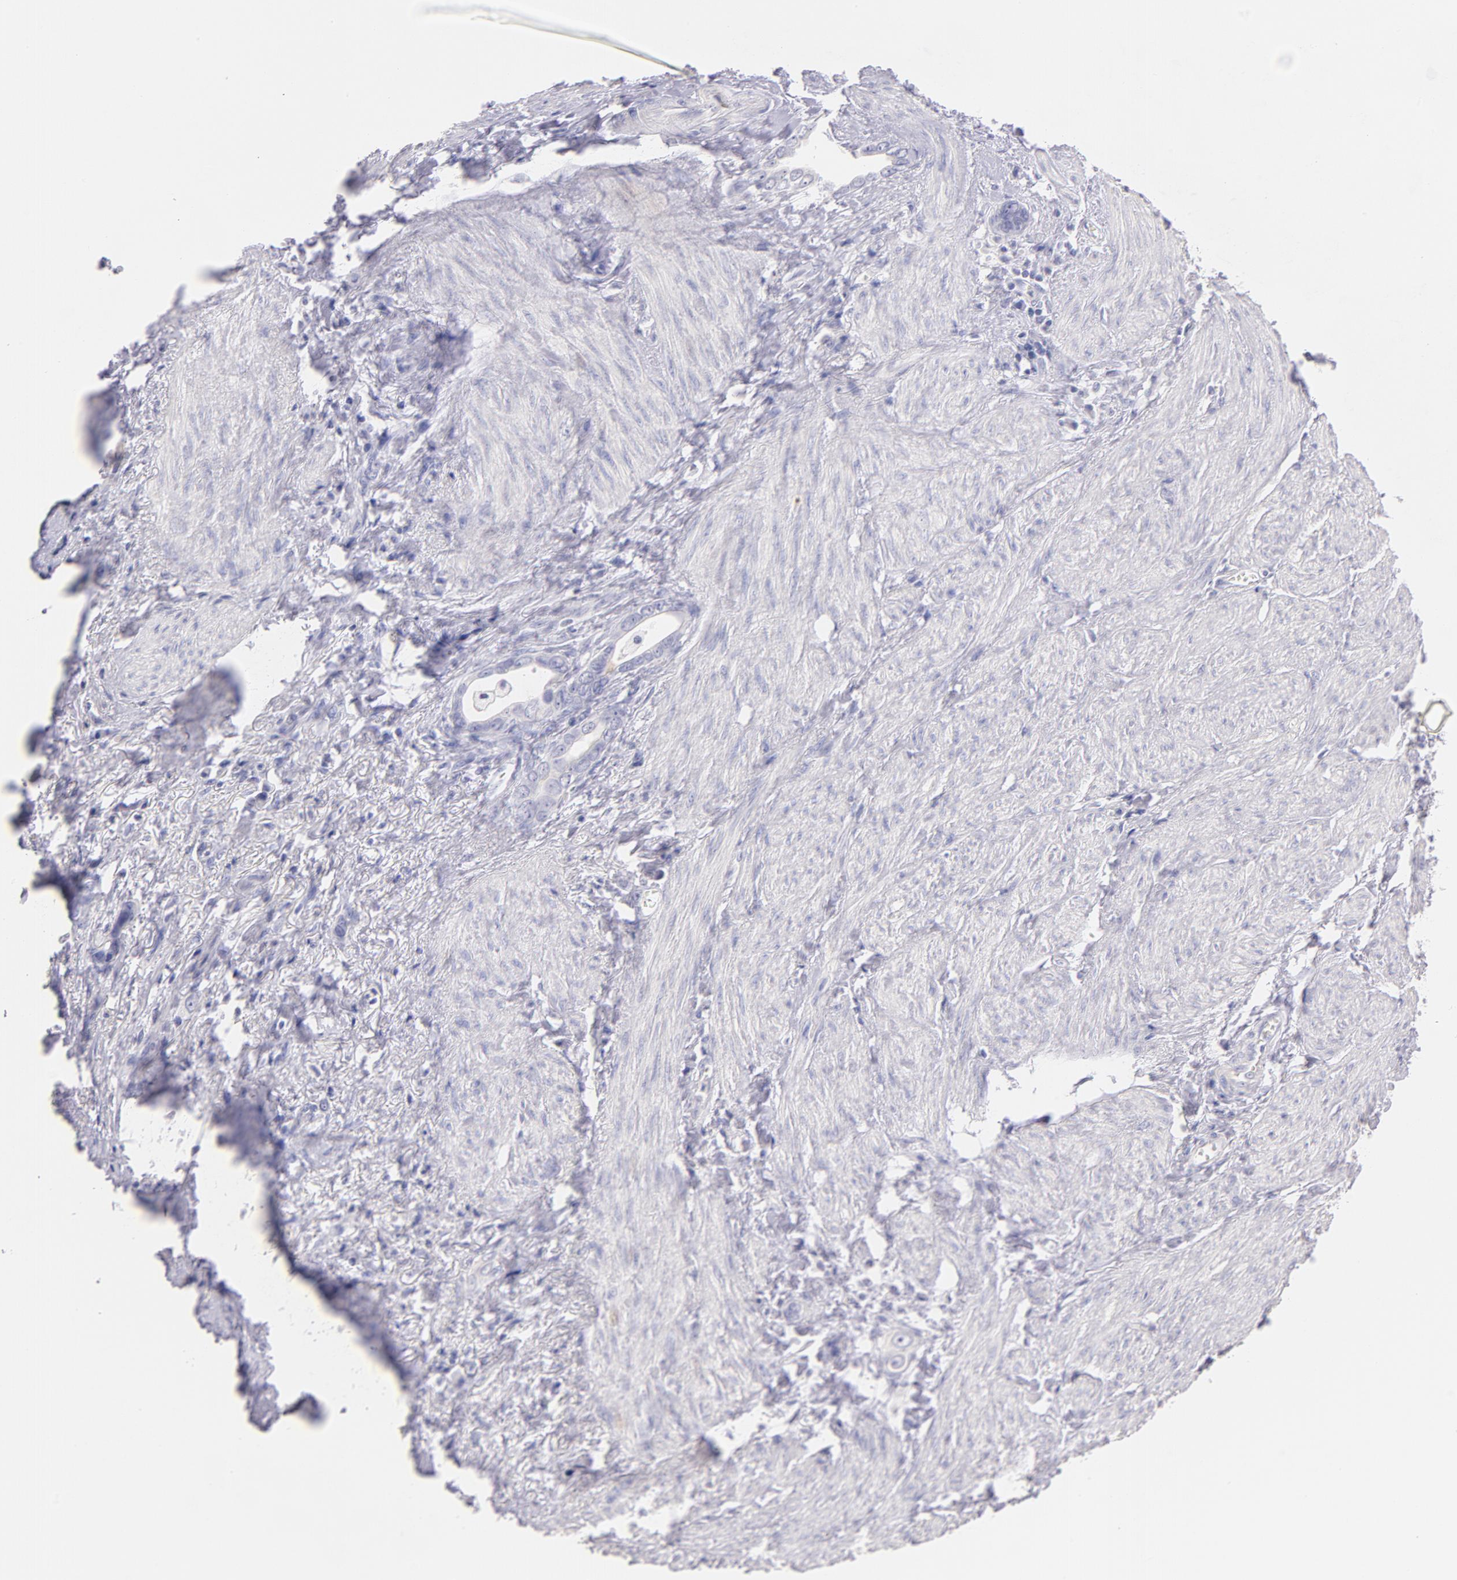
{"staining": {"intensity": "negative", "quantity": "none", "location": "none"}, "tissue": "stomach cancer", "cell_type": "Tumor cells", "image_type": "cancer", "snomed": [{"axis": "morphology", "description": "Adenocarcinoma, NOS"}, {"axis": "topography", "description": "Stomach"}], "caption": "This is a image of immunohistochemistry (IHC) staining of stomach adenocarcinoma, which shows no expression in tumor cells.", "gene": "CD44", "patient": {"sex": "male", "age": 78}}